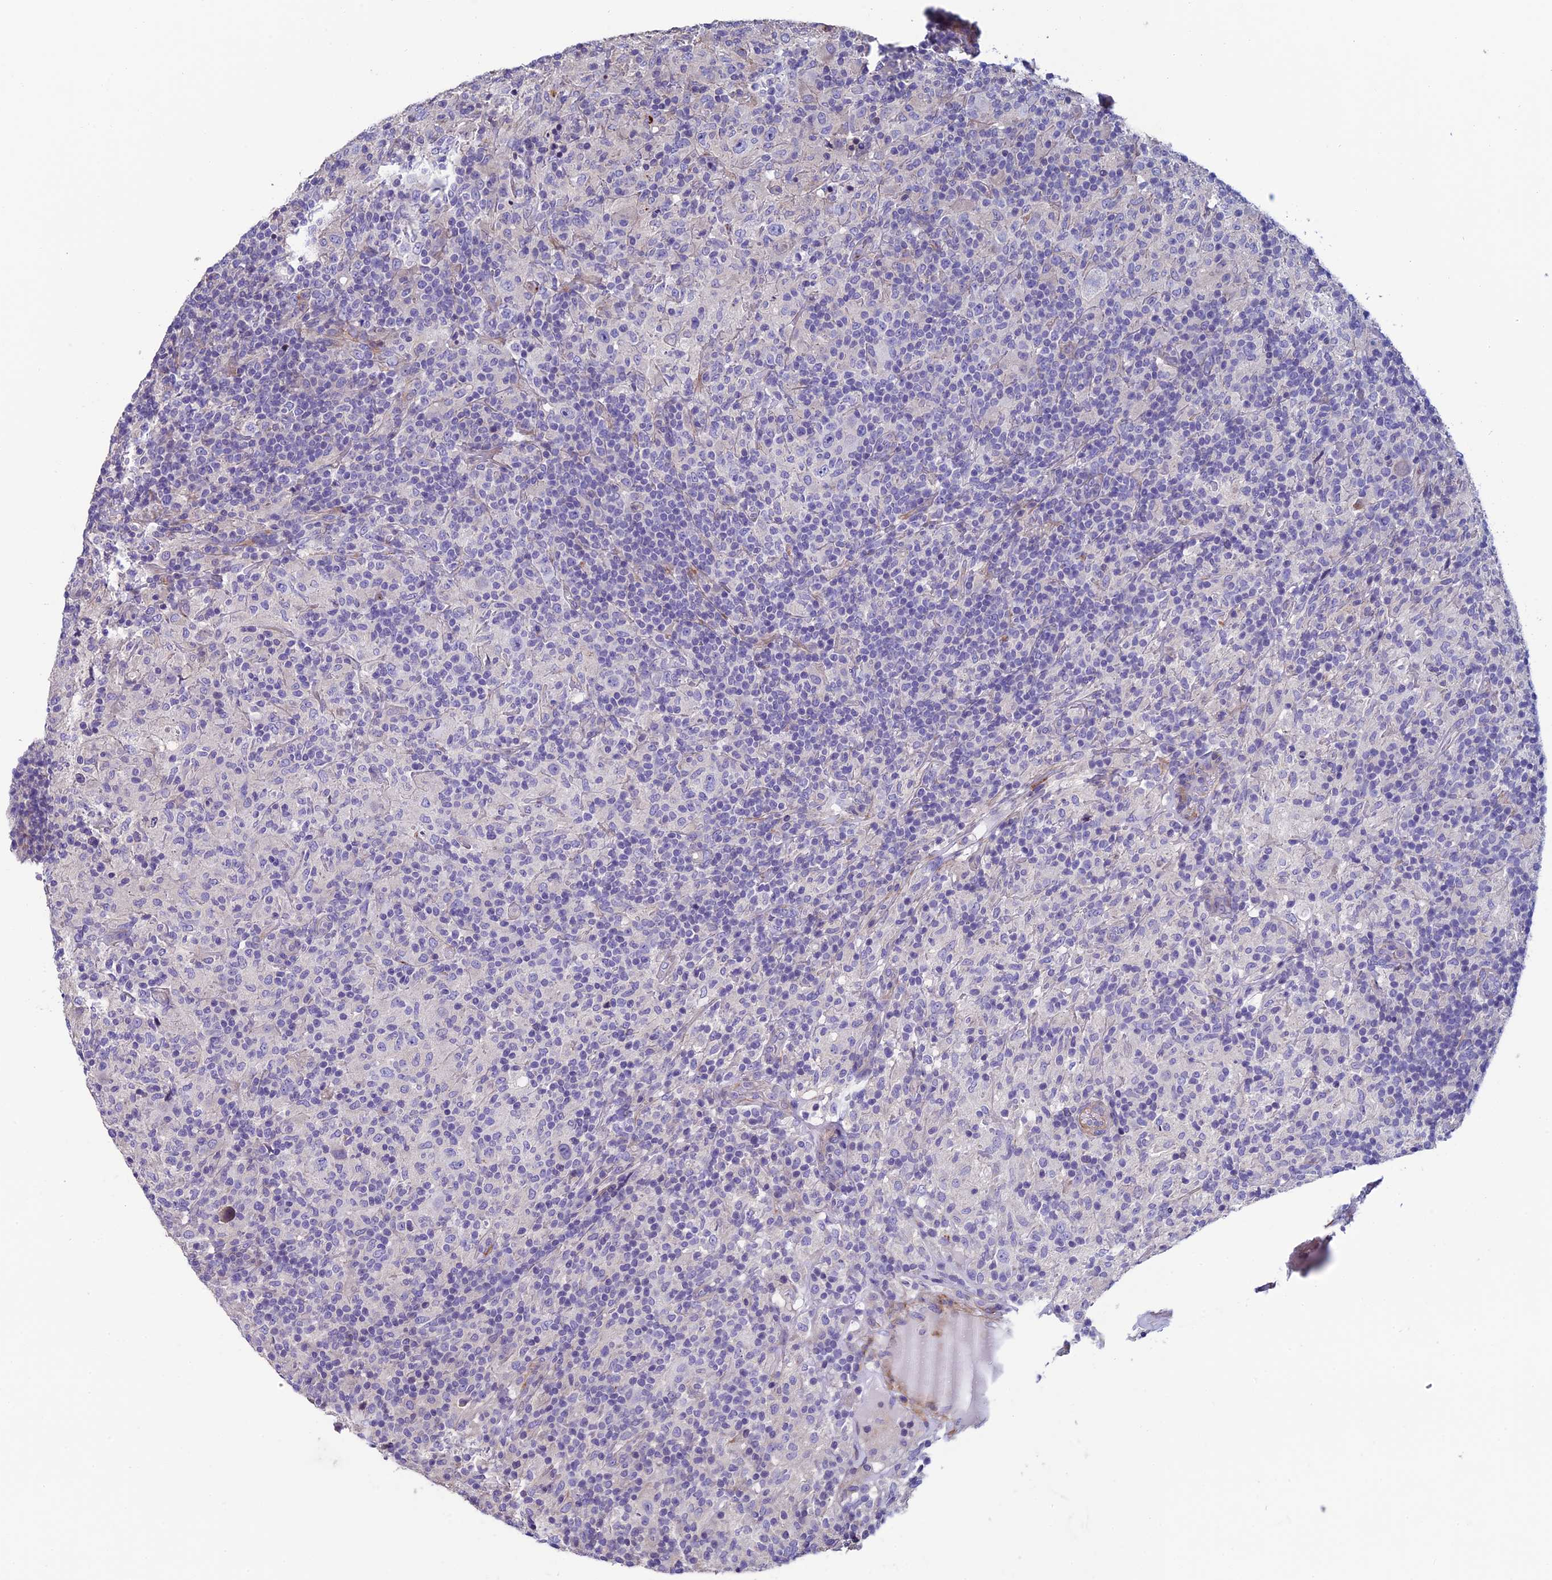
{"staining": {"intensity": "negative", "quantity": "none", "location": "none"}, "tissue": "lymphoma", "cell_type": "Tumor cells", "image_type": "cancer", "snomed": [{"axis": "morphology", "description": "Hodgkin's disease, NOS"}, {"axis": "topography", "description": "Lymph node"}], "caption": "The IHC image has no significant positivity in tumor cells of Hodgkin's disease tissue. (DAB immunohistochemistry (IHC) visualized using brightfield microscopy, high magnification).", "gene": "FAM178B", "patient": {"sex": "male", "age": 70}}